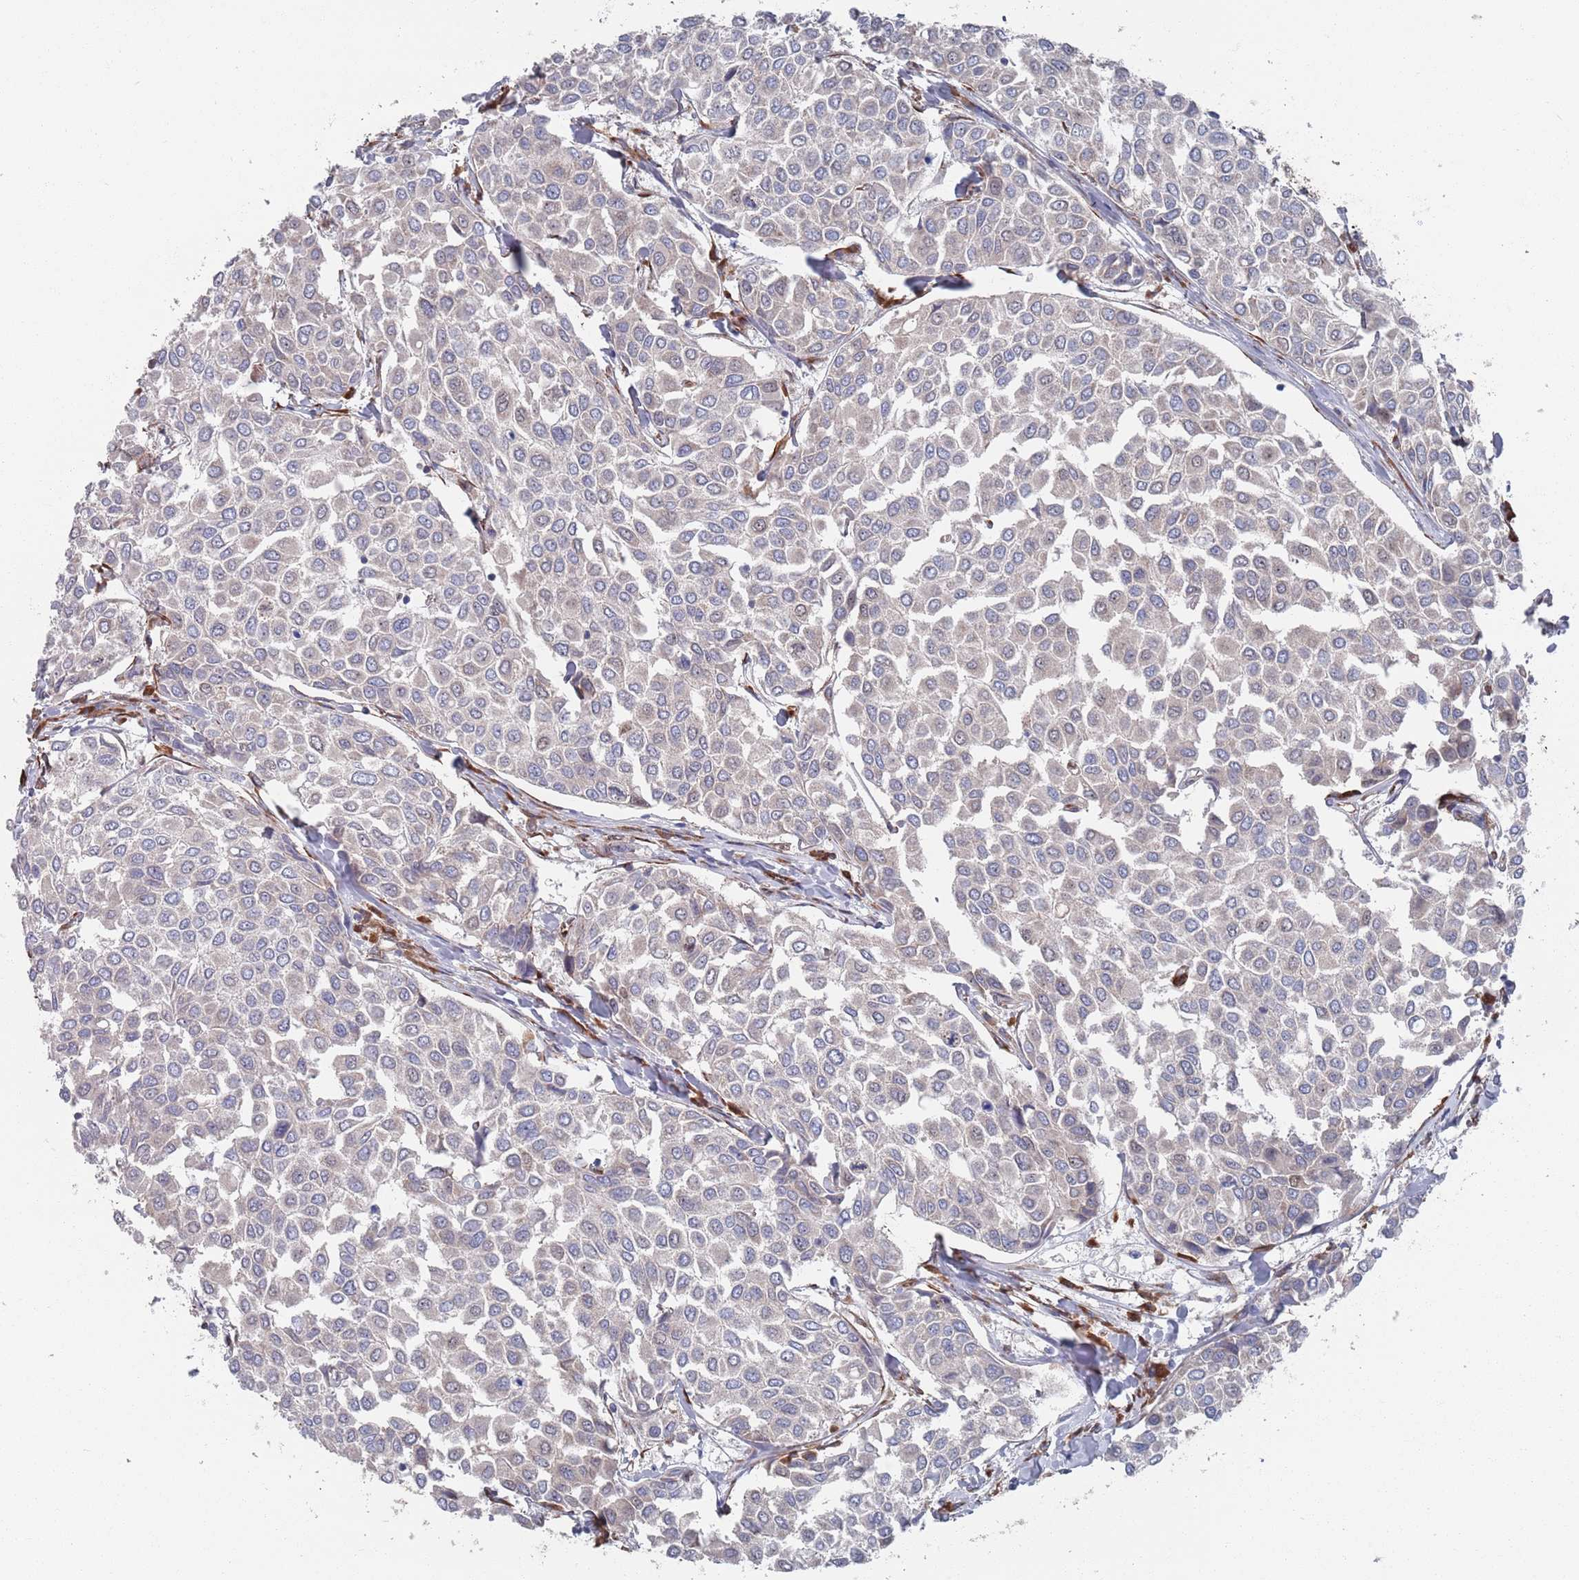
{"staining": {"intensity": "negative", "quantity": "none", "location": "none"}, "tissue": "breast cancer", "cell_type": "Tumor cells", "image_type": "cancer", "snomed": [{"axis": "morphology", "description": "Duct carcinoma"}, {"axis": "topography", "description": "Breast"}], "caption": "Protein analysis of infiltrating ductal carcinoma (breast) demonstrates no significant positivity in tumor cells.", "gene": "CCDC106", "patient": {"sex": "female", "age": 55}}